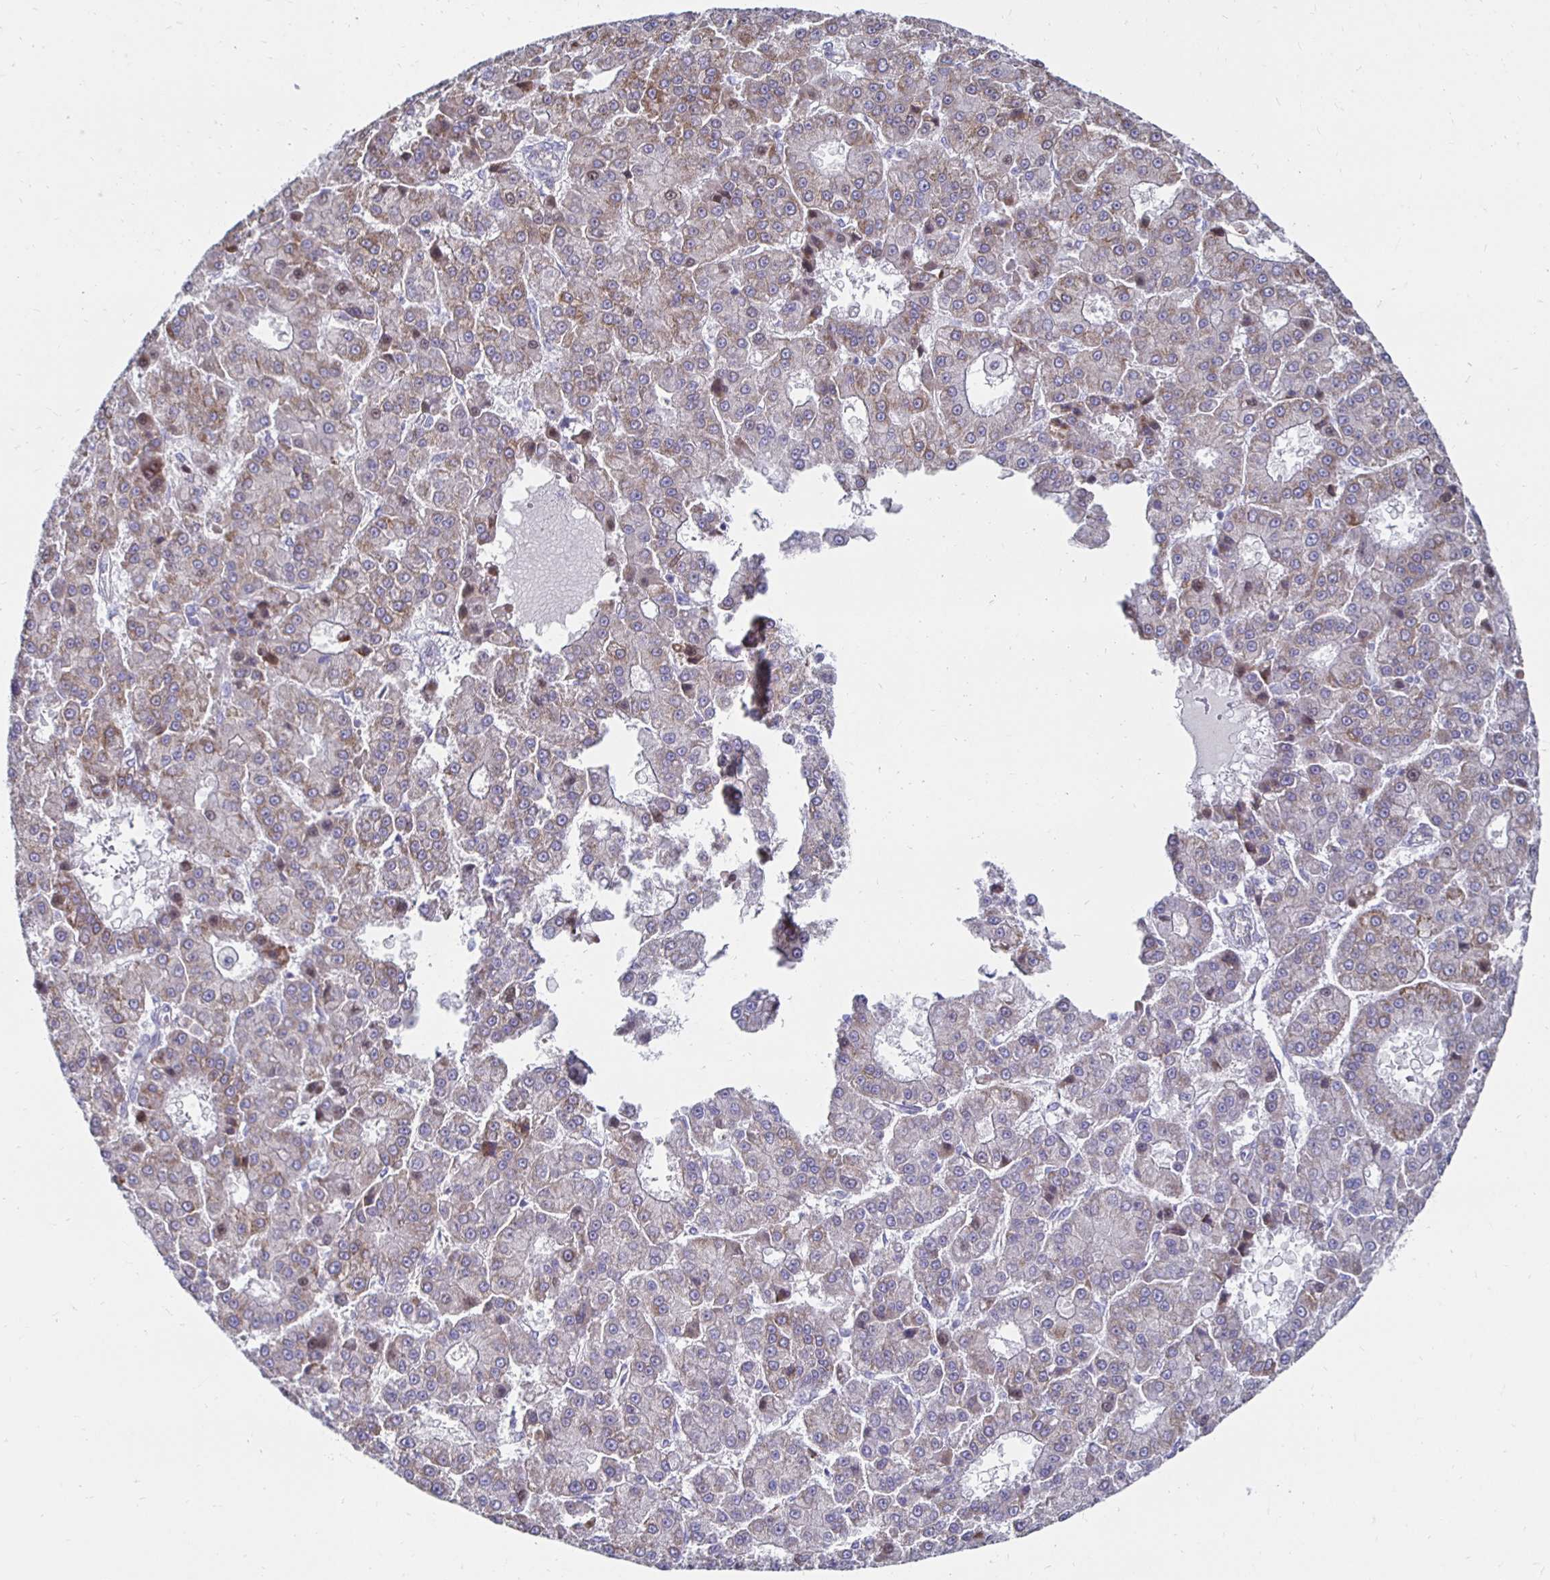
{"staining": {"intensity": "weak", "quantity": "25%-75%", "location": "cytoplasmic/membranous"}, "tissue": "liver cancer", "cell_type": "Tumor cells", "image_type": "cancer", "snomed": [{"axis": "morphology", "description": "Carcinoma, Hepatocellular, NOS"}, {"axis": "topography", "description": "Liver"}], "caption": "The immunohistochemical stain shows weak cytoplasmic/membranous staining in tumor cells of liver cancer tissue.", "gene": "NOCT", "patient": {"sex": "male", "age": 70}}